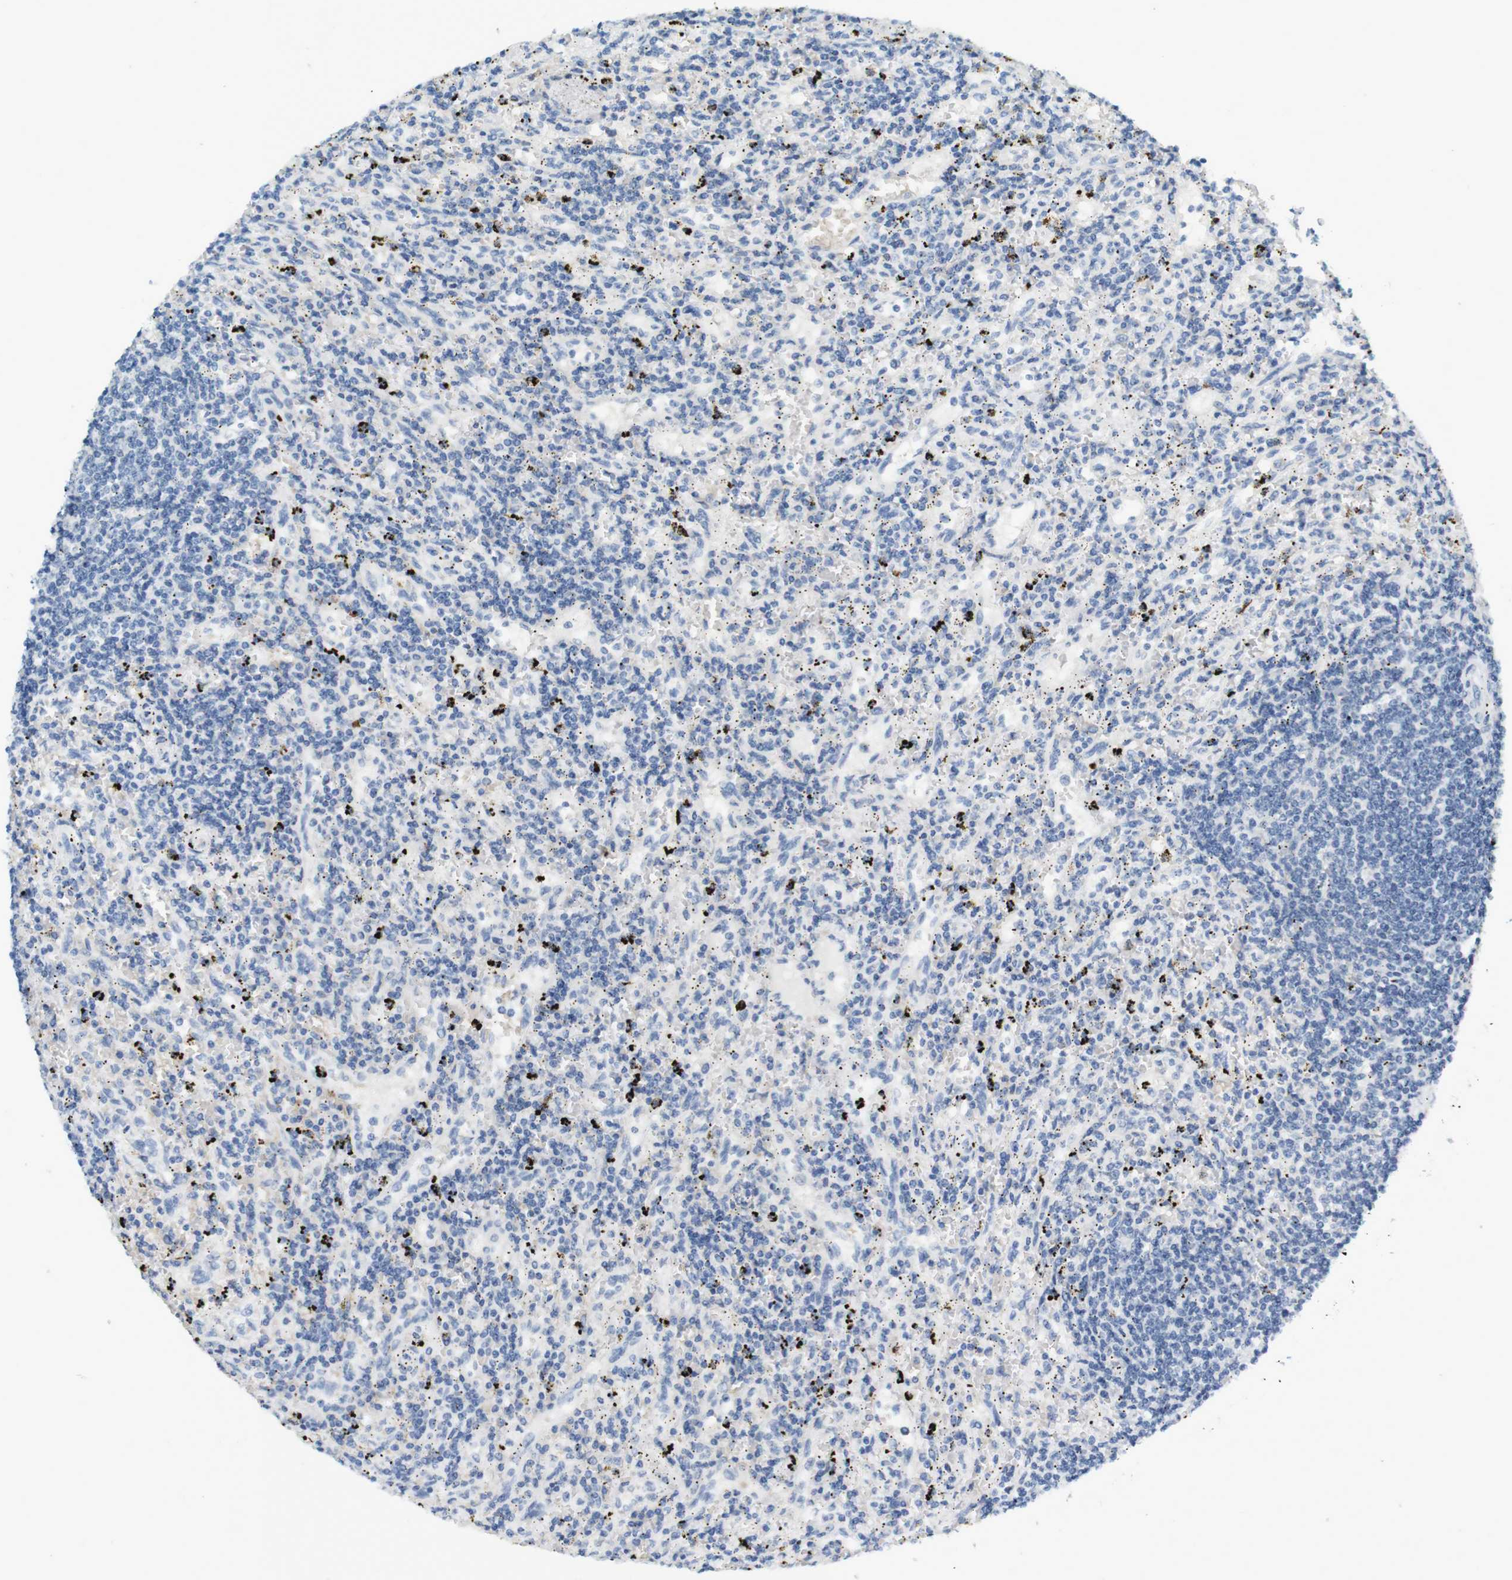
{"staining": {"intensity": "negative", "quantity": "none", "location": "none"}, "tissue": "lymphoma", "cell_type": "Tumor cells", "image_type": "cancer", "snomed": [{"axis": "morphology", "description": "Malignant lymphoma, non-Hodgkin's type, Low grade"}, {"axis": "topography", "description": "Spleen"}], "caption": "The micrograph reveals no significant expression in tumor cells of lymphoma.", "gene": "LRRK2", "patient": {"sex": "male", "age": 76}}